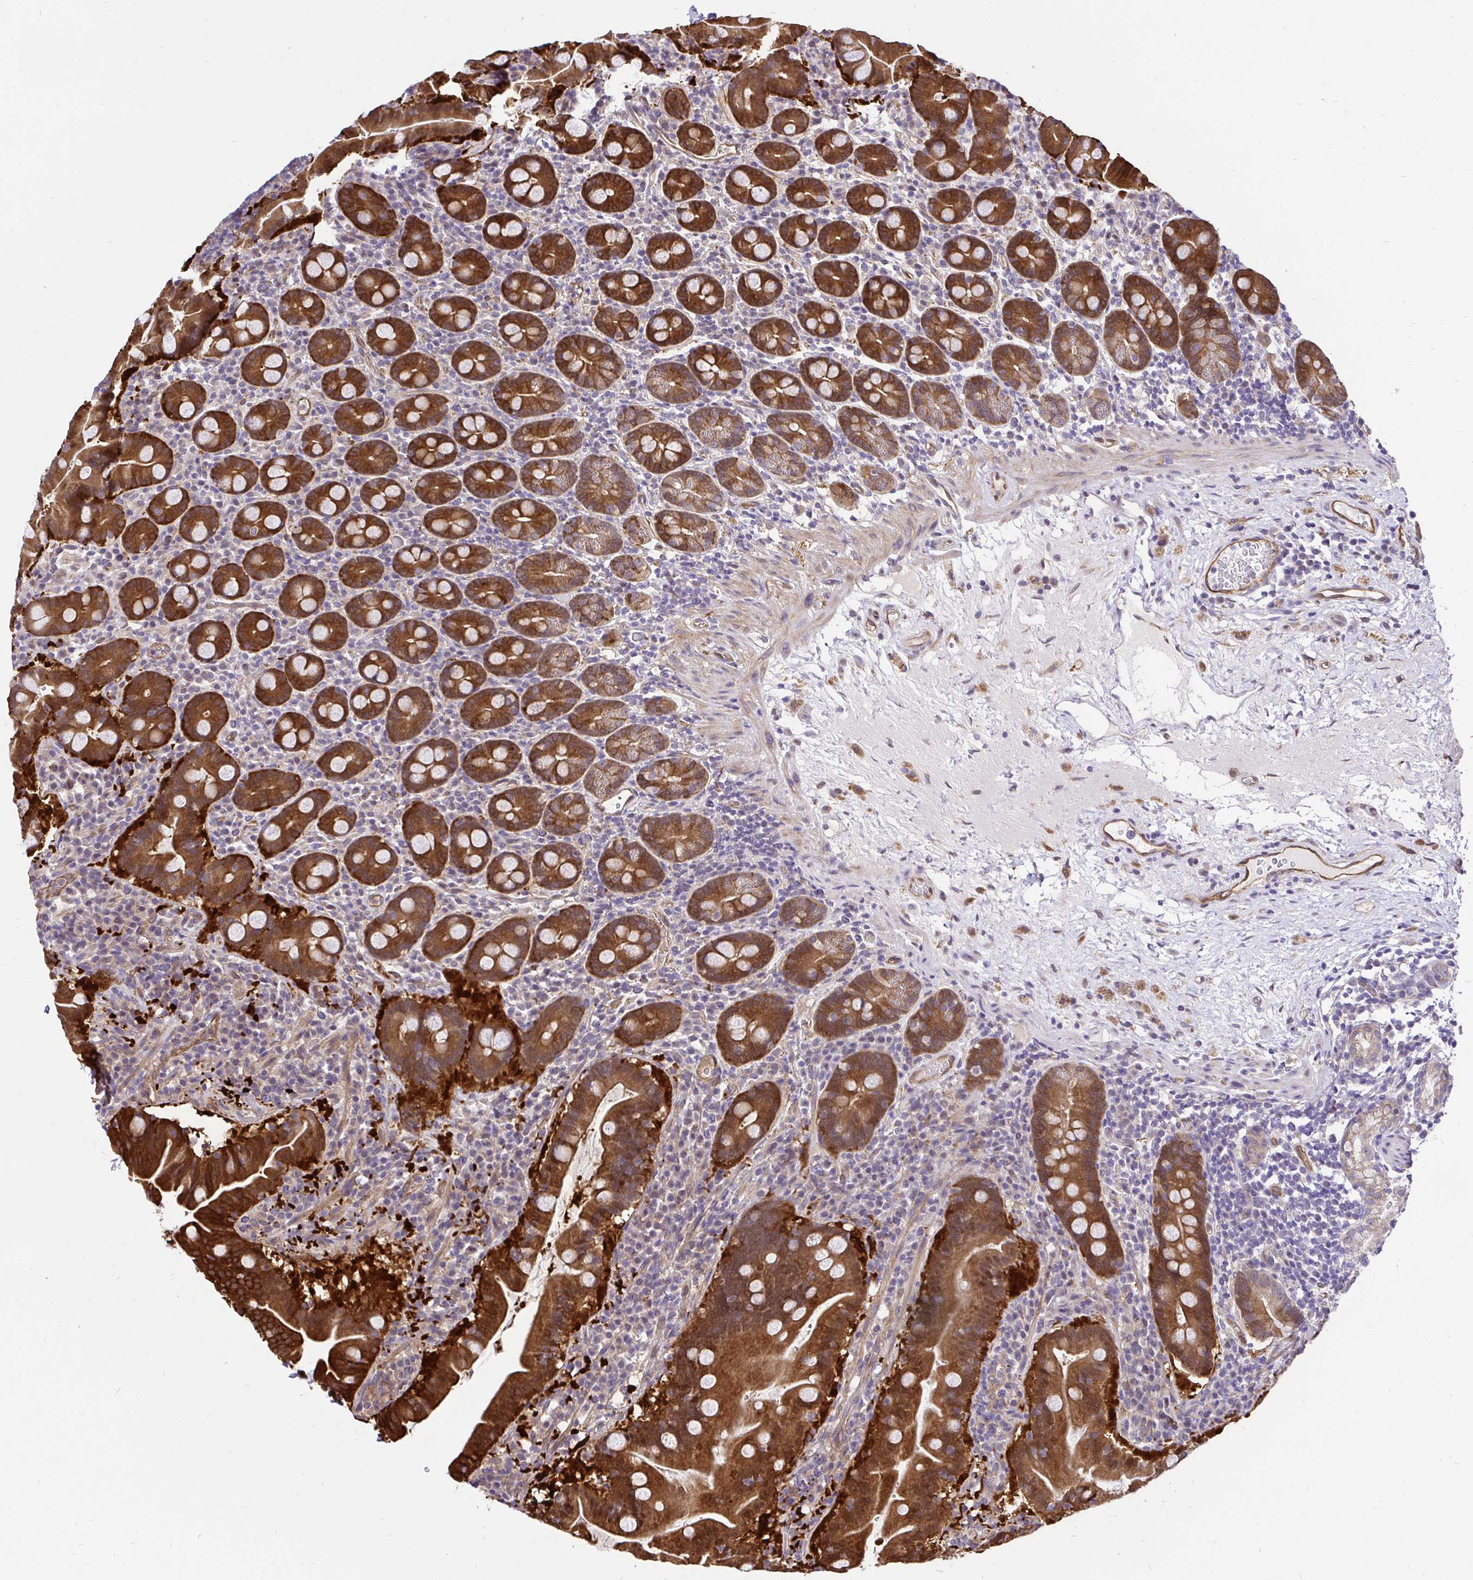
{"staining": {"intensity": "strong", "quantity": ">75%", "location": "cytoplasmic/membranous"}, "tissue": "small intestine", "cell_type": "Glandular cells", "image_type": "normal", "snomed": [{"axis": "morphology", "description": "Normal tissue, NOS"}, {"axis": "topography", "description": "Small intestine"}], "caption": "Glandular cells show strong cytoplasmic/membranous expression in about >75% of cells in unremarkable small intestine.", "gene": "CCDC122", "patient": {"sex": "male", "age": 26}}